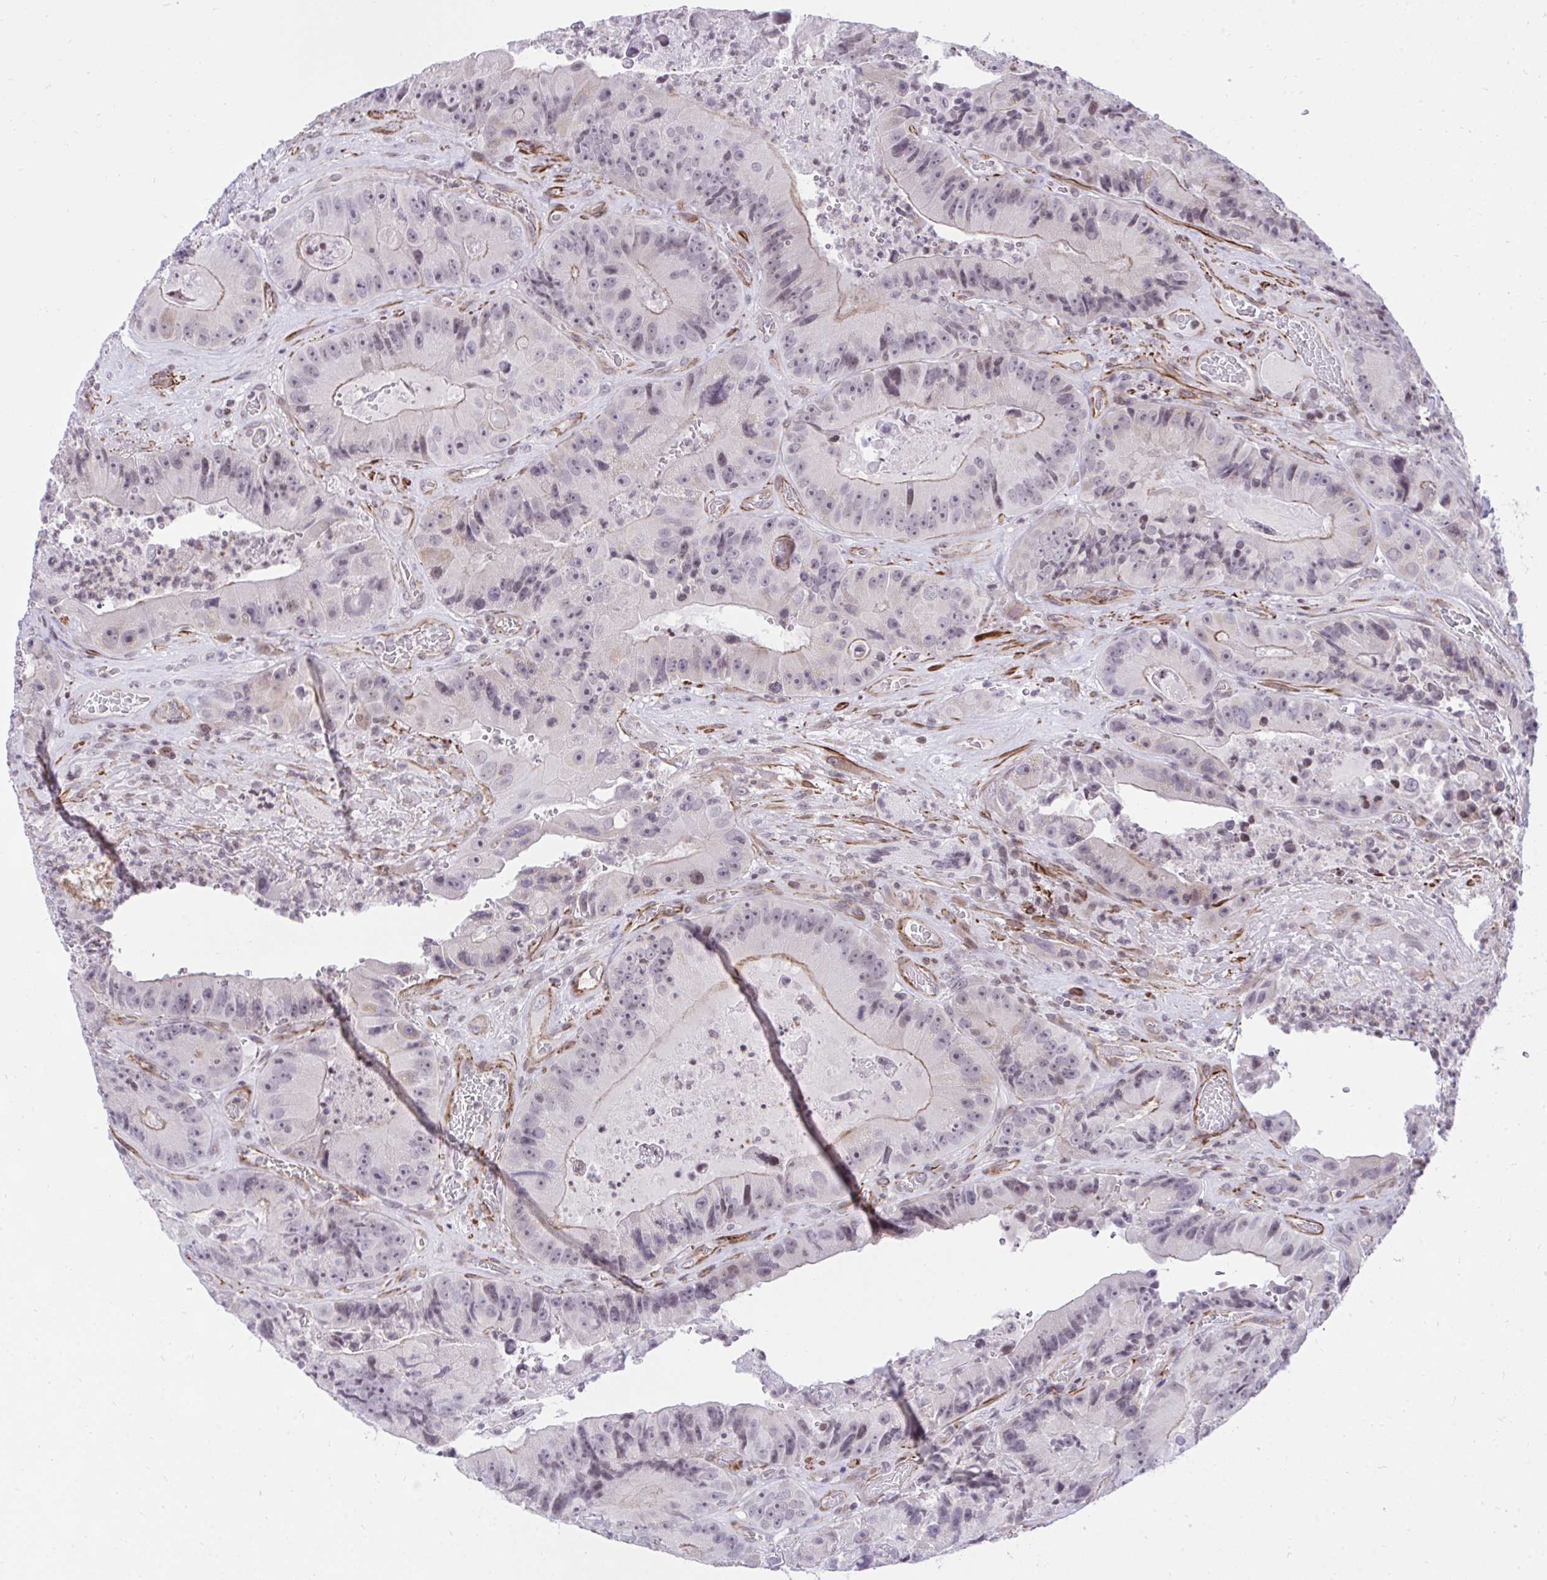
{"staining": {"intensity": "negative", "quantity": "none", "location": "none"}, "tissue": "colorectal cancer", "cell_type": "Tumor cells", "image_type": "cancer", "snomed": [{"axis": "morphology", "description": "Adenocarcinoma, NOS"}, {"axis": "topography", "description": "Colon"}], "caption": "Tumor cells are negative for brown protein staining in colorectal cancer (adenocarcinoma). (DAB (3,3'-diaminobenzidine) immunohistochemistry (IHC), high magnification).", "gene": "KCNN4", "patient": {"sex": "female", "age": 86}}